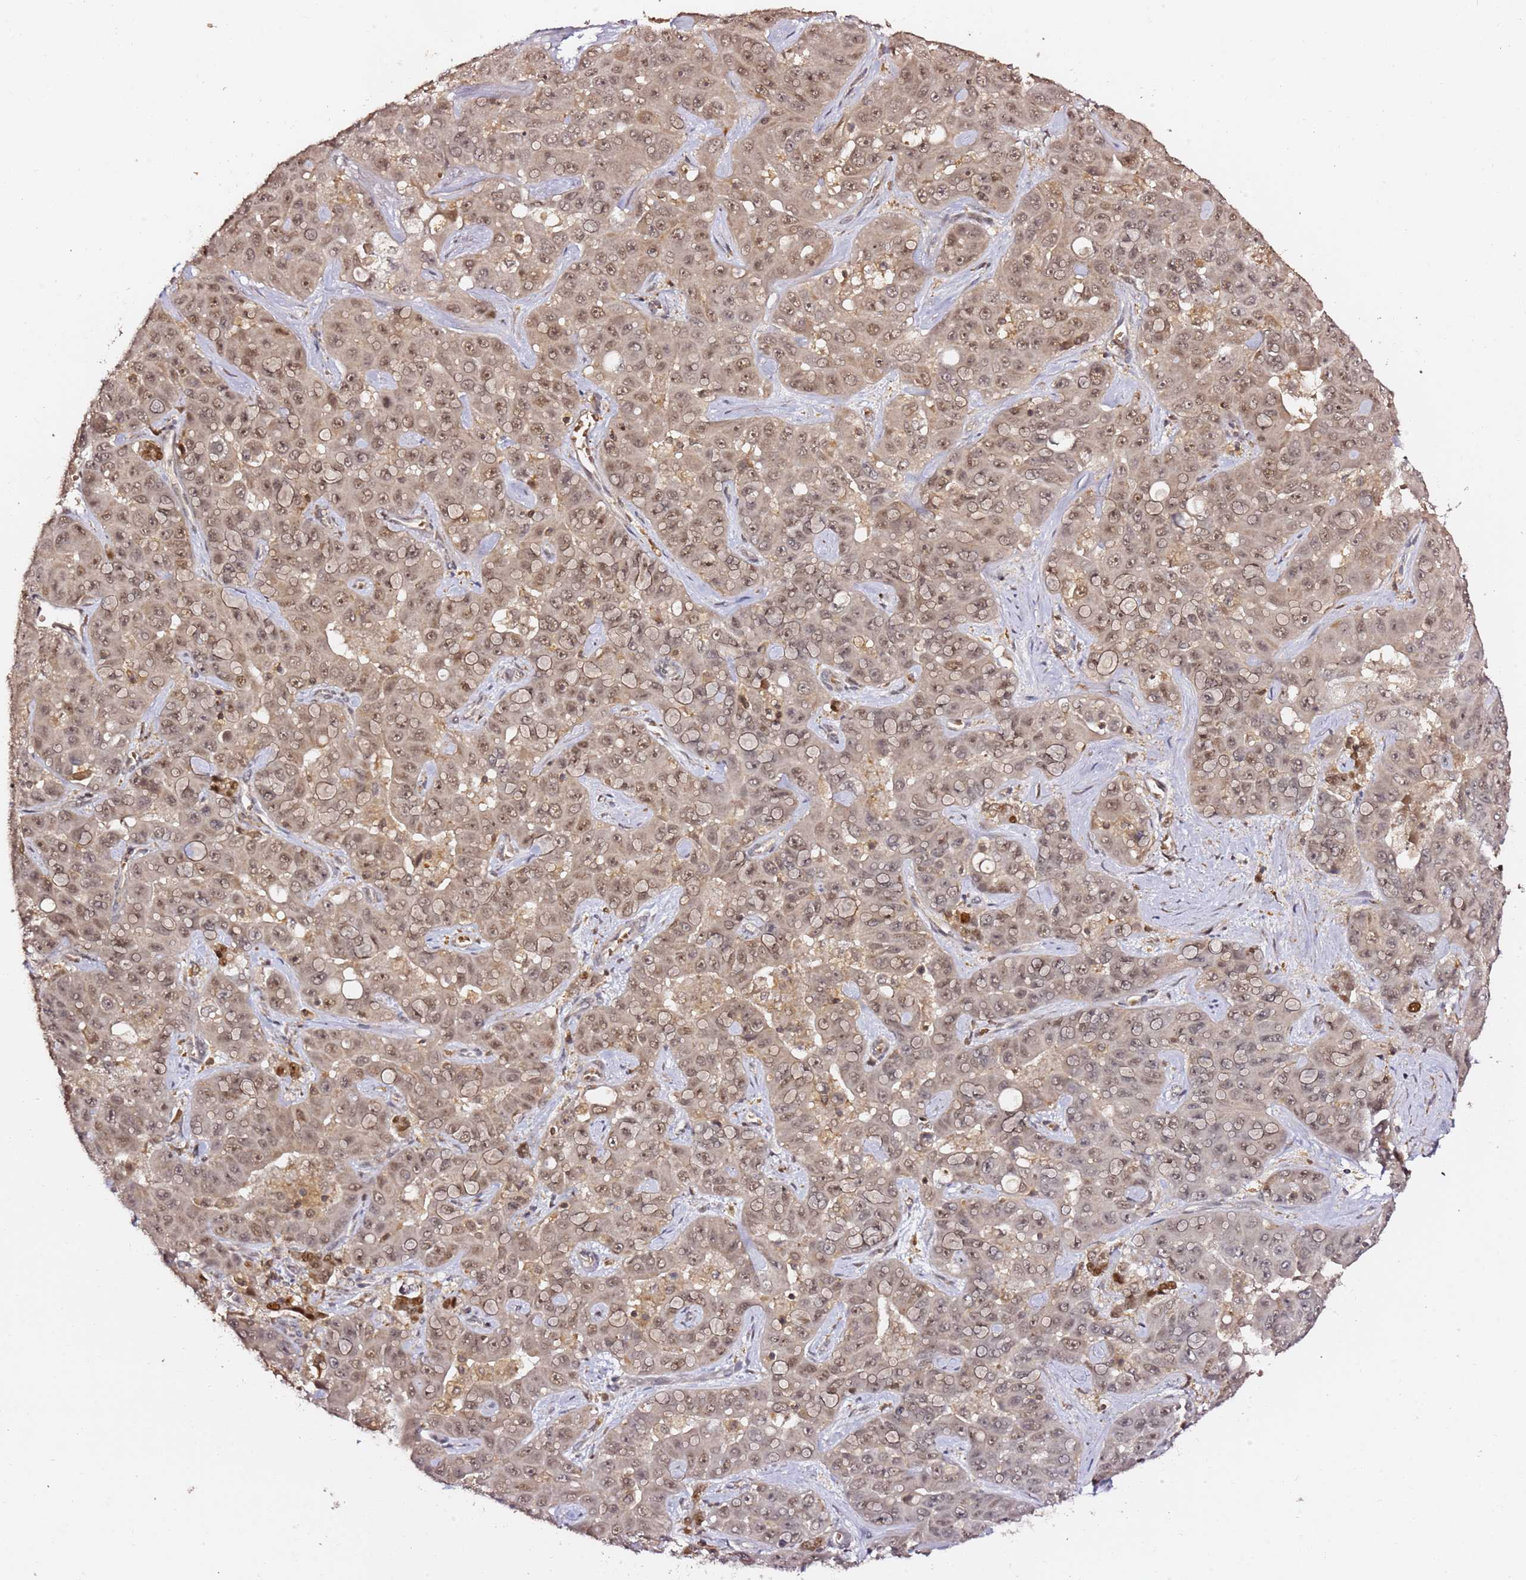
{"staining": {"intensity": "moderate", "quantity": ">75%", "location": "nuclear"}, "tissue": "liver cancer", "cell_type": "Tumor cells", "image_type": "cancer", "snomed": [{"axis": "morphology", "description": "Cholangiocarcinoma"}, {"axis": "topography", "description": "Liver"}], "caption": "Tumor cells demonstrate moderate nuclear positivity in about >75% of cells in liver cancer.", "gene": "OR5V1", "patient": {"sex": "female", "age": 52}}